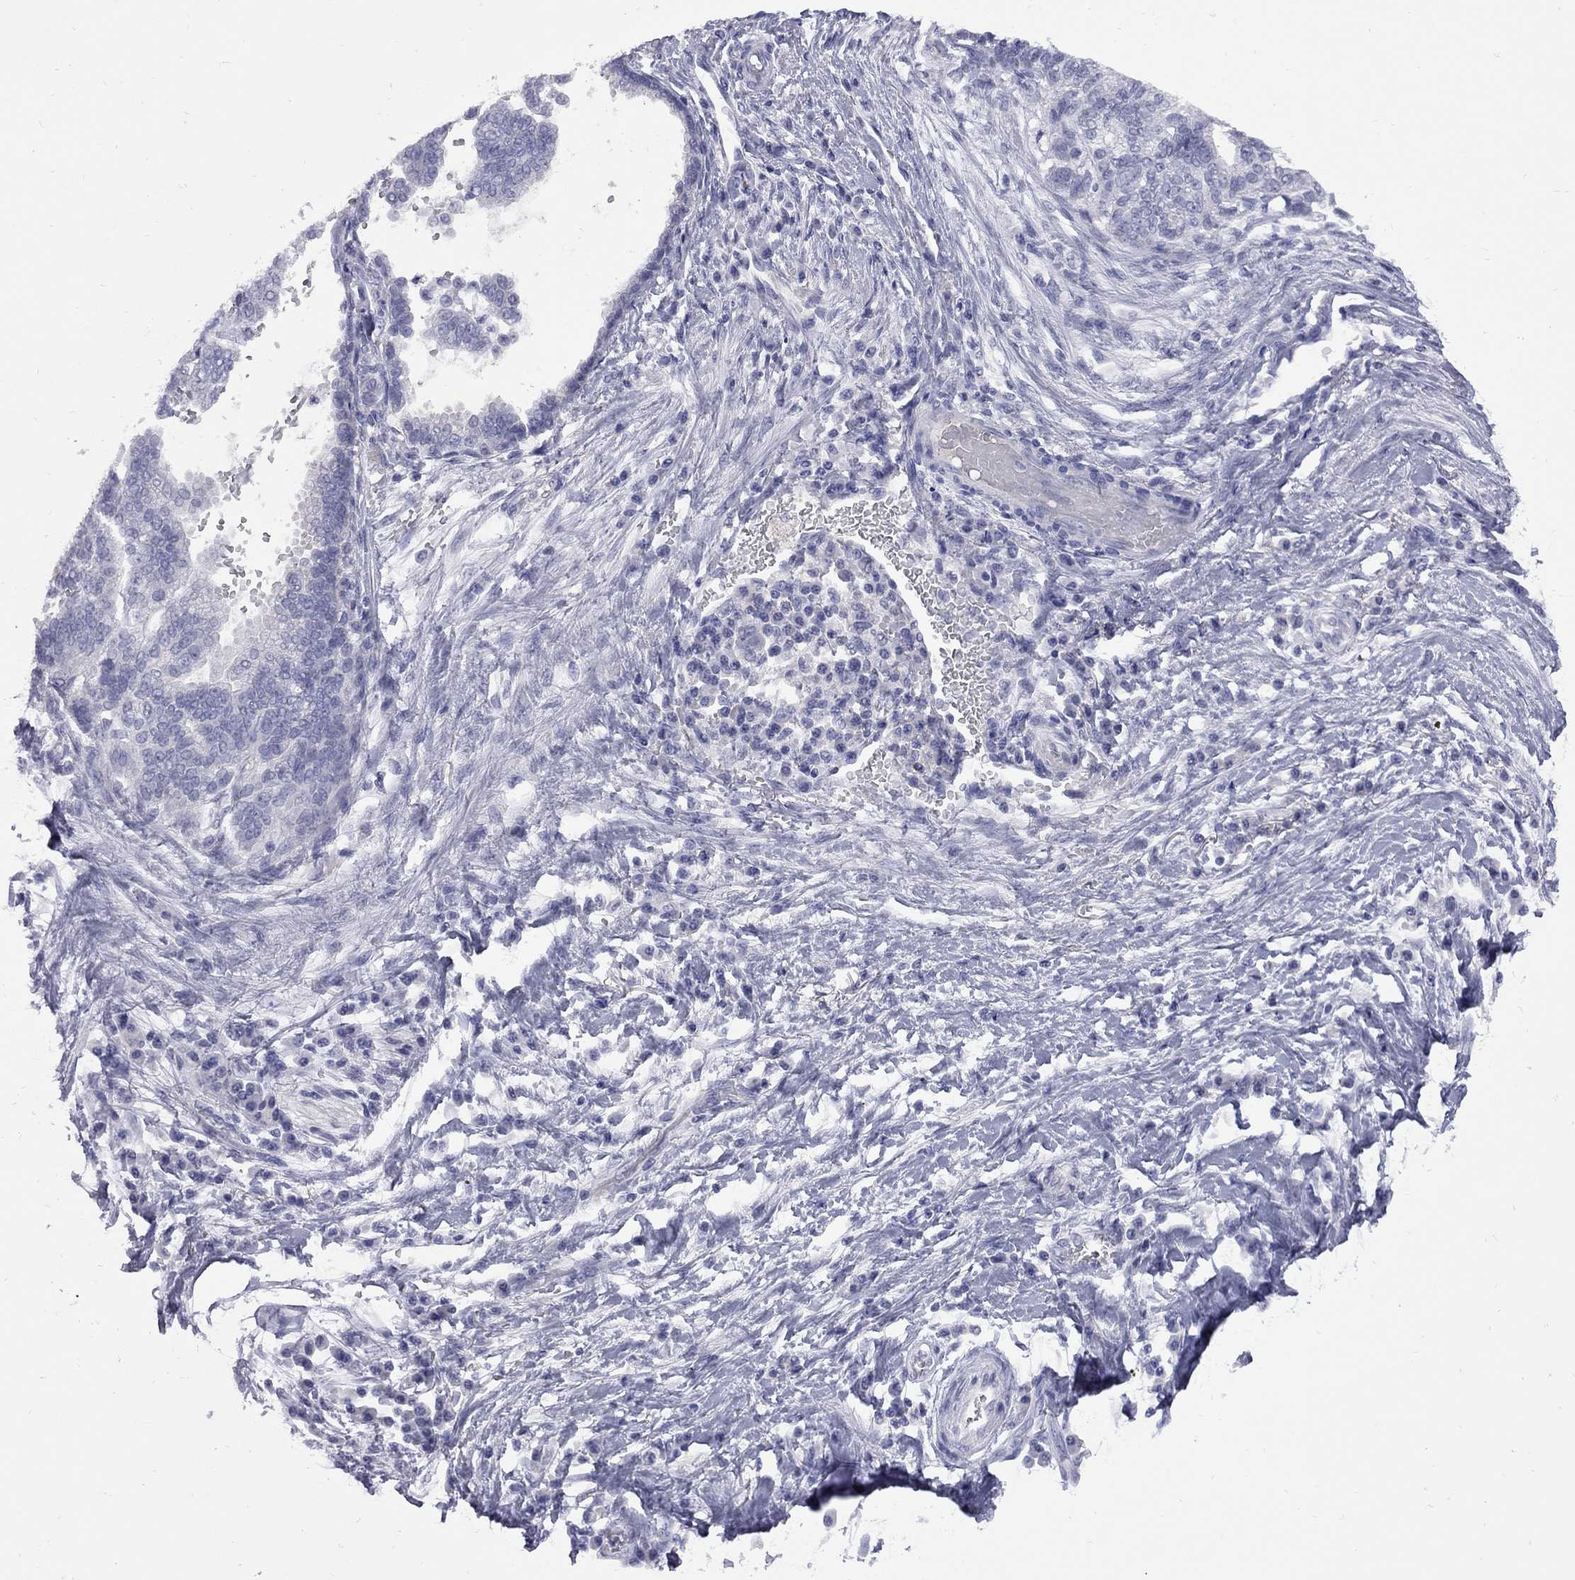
{"staining": {"intensity": "negative", "quantity": "none", "location": "none"}, "tissue": "stomach cancer", "cell_type": "Tumor cells", "image_type": "cancer", "snomed": [{"axis": "morphology", "description": "Adenocarcinoma, NOS"}, {"axis": "topography", "description": "Stomach"}], "caption": "Tumor cells are negative for brown protein staining in adenocarcinoma (stomach). (IHC, brightfield microscopy, high magnification).", "gene": "ABCB4", "patient": {"sex": "male", "age": 83}}